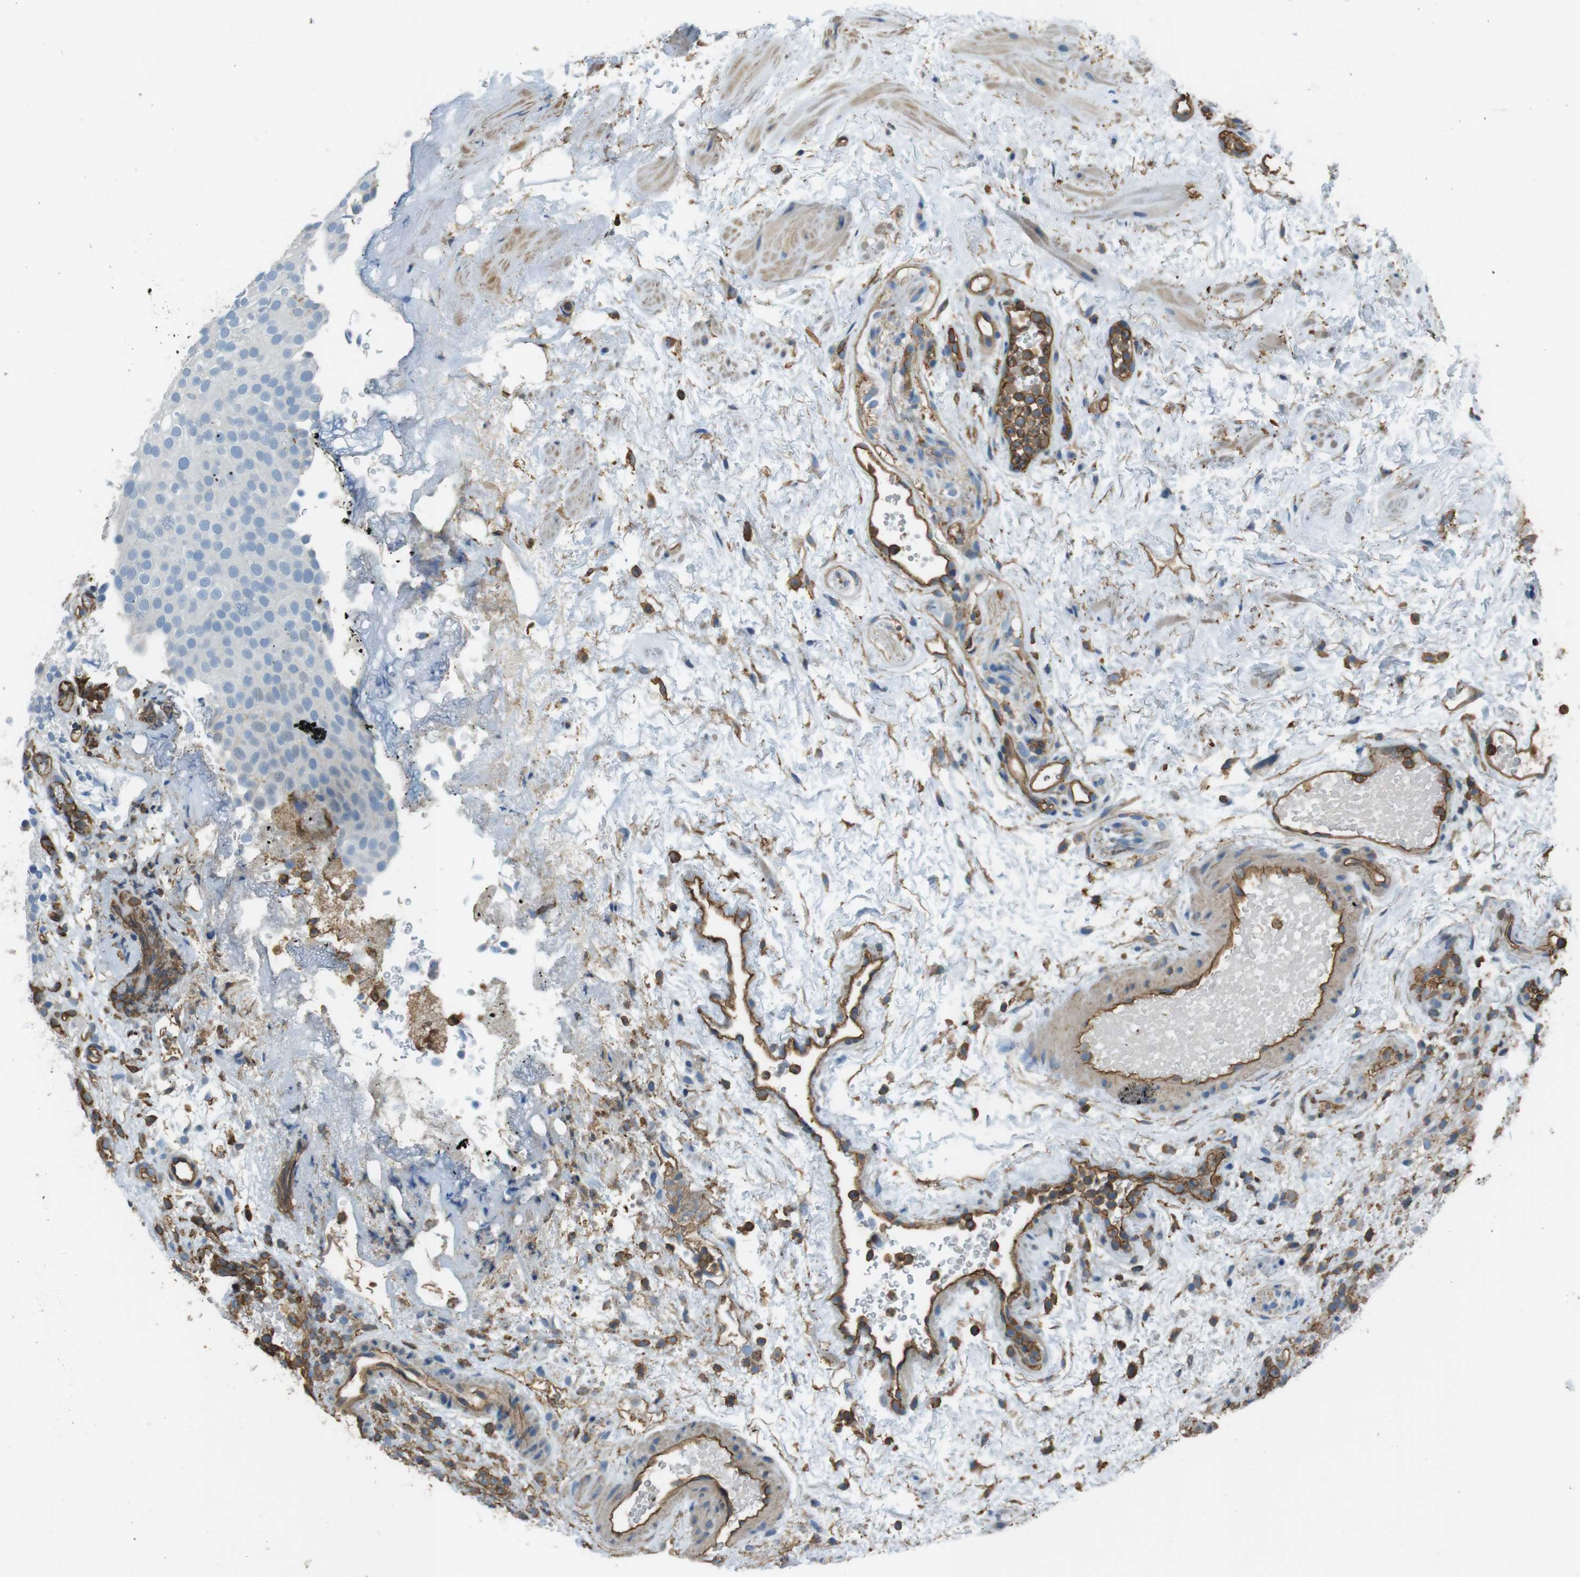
{"staining": {"intensity": "negative", "quantity": "none", "location": "none"}, "tissue": "urothelial cancer", "cell_type": "Tumor cells", "image_type": "cancer", "snomed": [{"axis": "morphology", "description": "Urothelial carcinoma, Low grade"}, {"axis": "topography", "description": "Urinary bladder"}], "caption": "This is a photomicrograph of immunohistochemistry staining of urothelial cancer, which shows no positivity in tumor cells.", "gene": "FCAR", "patient": {"sex": "male", "age": 78}}